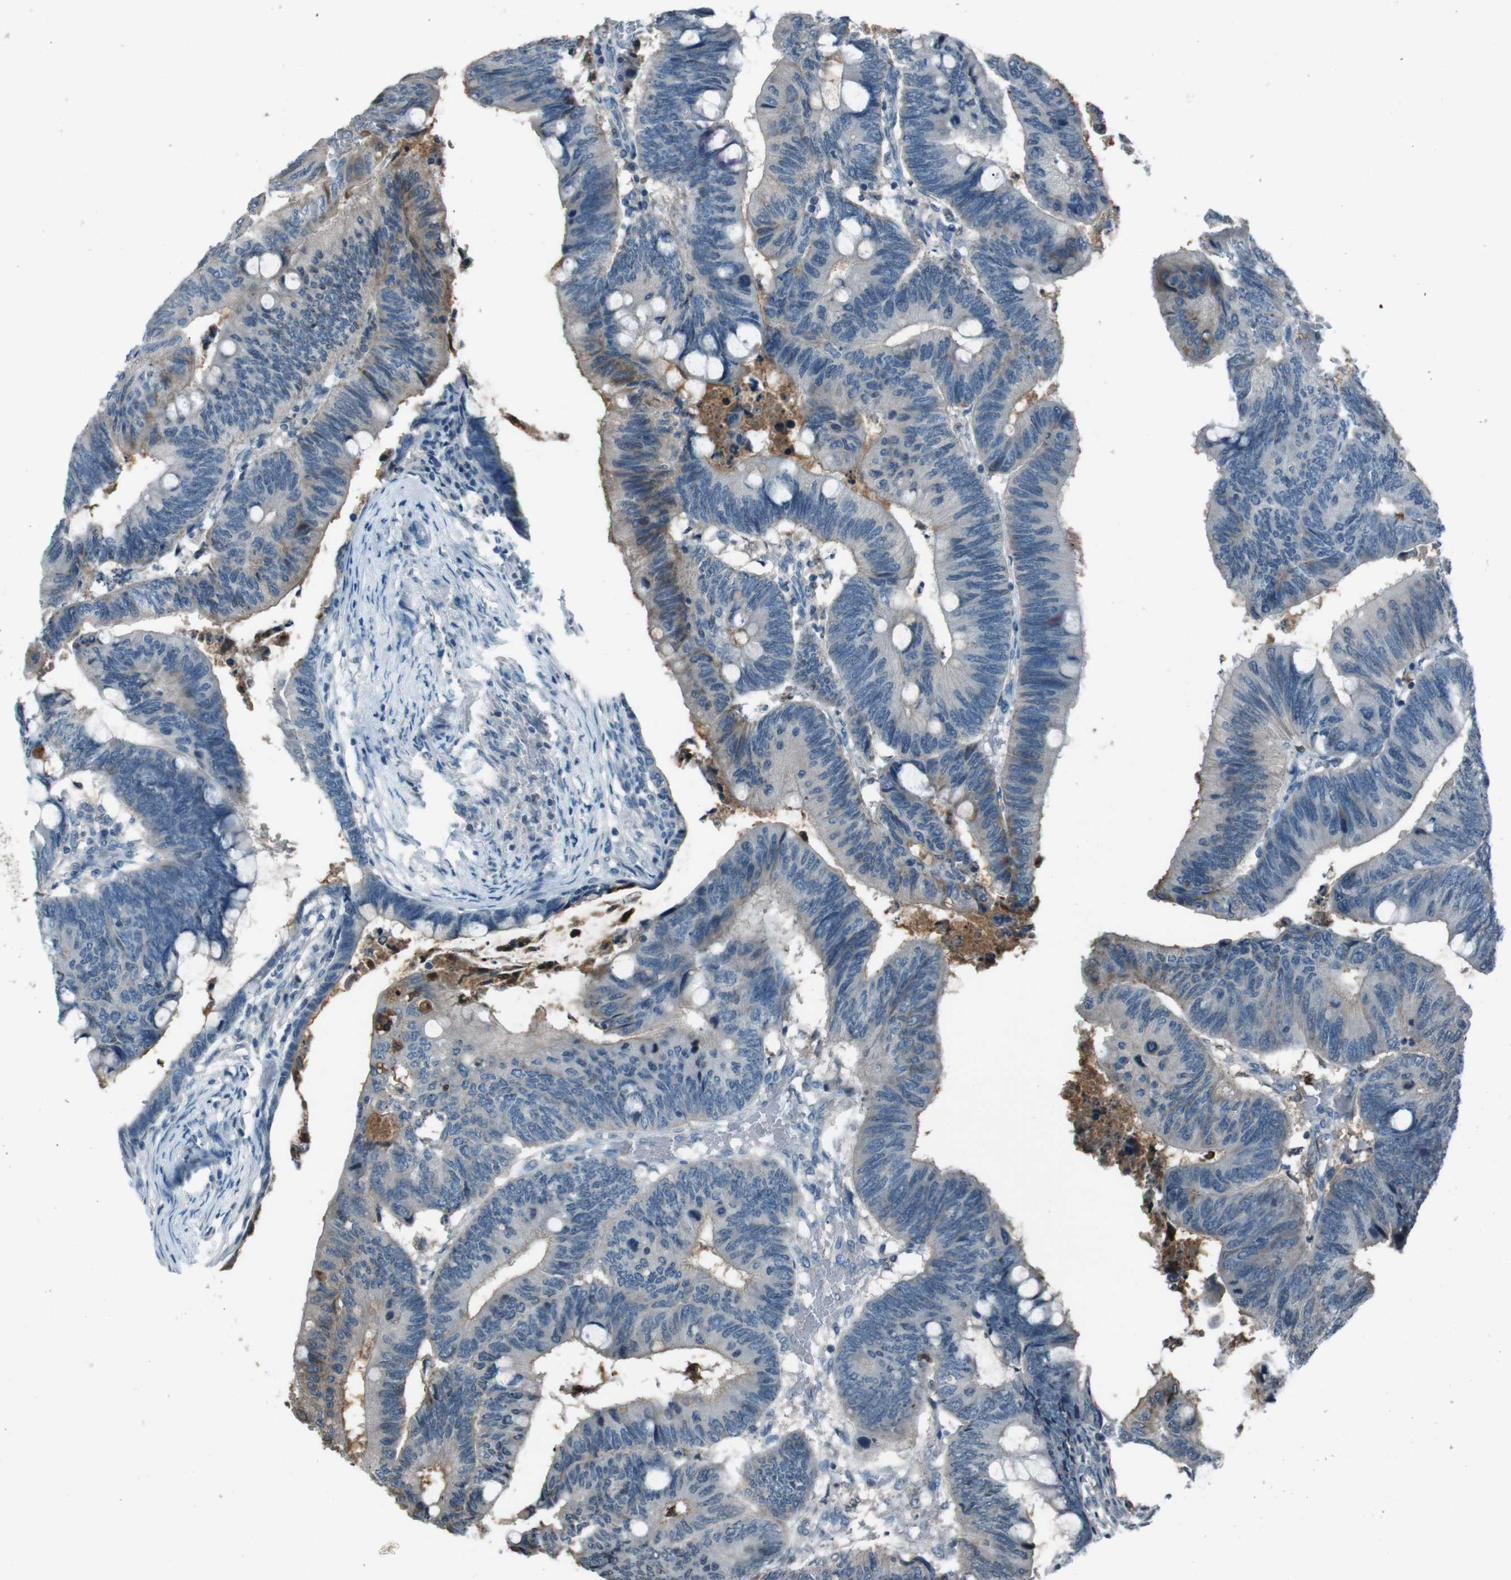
{"staining": {"intensity": "moderate", "quantity": "<25%", "location": "cytoplasmic/membranous"}, "tissue": "colorectal cancer", "cell_type": "Tumor cells", "image_type": "cancer", "snomed": [{"axis": "morphology", "description": "Normal tissue, NOS"}, {"axis": "morphology", "description": "Adenocarcinoma, NOS"}, {"axis": "topography", "description": "Rectum"}, {"axis": "topography", "description": "Peripheral nerve tissue"}], "caption": "This photomicrograph exhibits colorectal adenocarcinoma stained with immunohistochemistry to label a protein in brown. The cytoplasmic/membranous of tumor cells show moderate positivity for the protein. Nuclei are counter-stained blue.", "gene": "UGT1A6", "patient": {"sex": "male", "age": 92}}